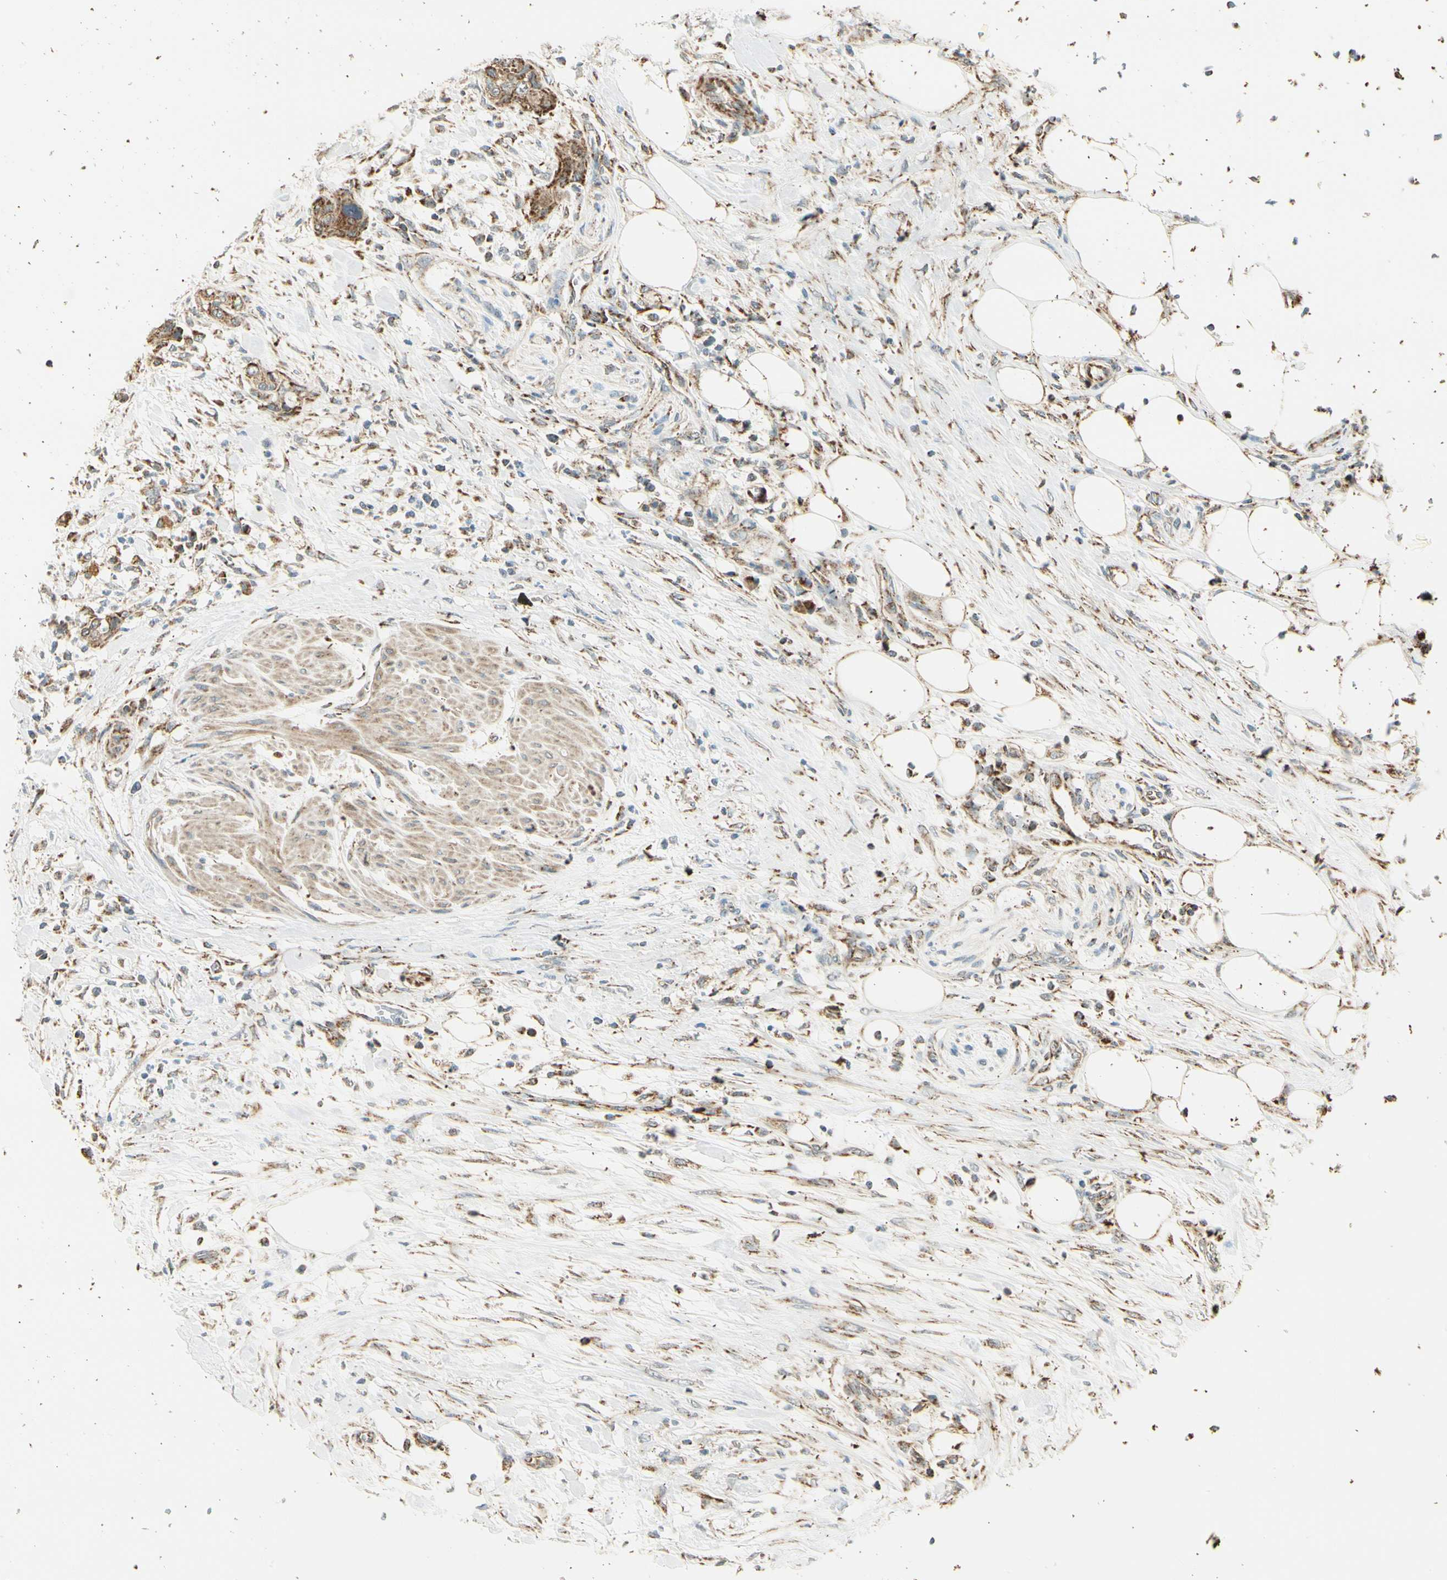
{"staining": {"intensity": "strong", "quantity": ">75%", "location": "cytoplasmic/membranous"}, "tissue": "urothelial cancer", "cell_type": "Tumor cells", "image_type": "cancer", "snomed": [{"axis": "morphology", "description": "Urothelial carcinoma, High grade"}, {"axis": "topography", "description": "Urinary bladder"}], "caption": "Immunohistochemistry (IHC) micrograph of neoplastic tissue: urothelial cancer stained using IHC exhibits high levels of strong protein expression localized specifically in the cytoplasmic/membranous of tumor cells, appearing as a cytoplasmic/membranous brown color.", "gene": "EPHB3", "patient": {"sex": "male", "age": 35}}